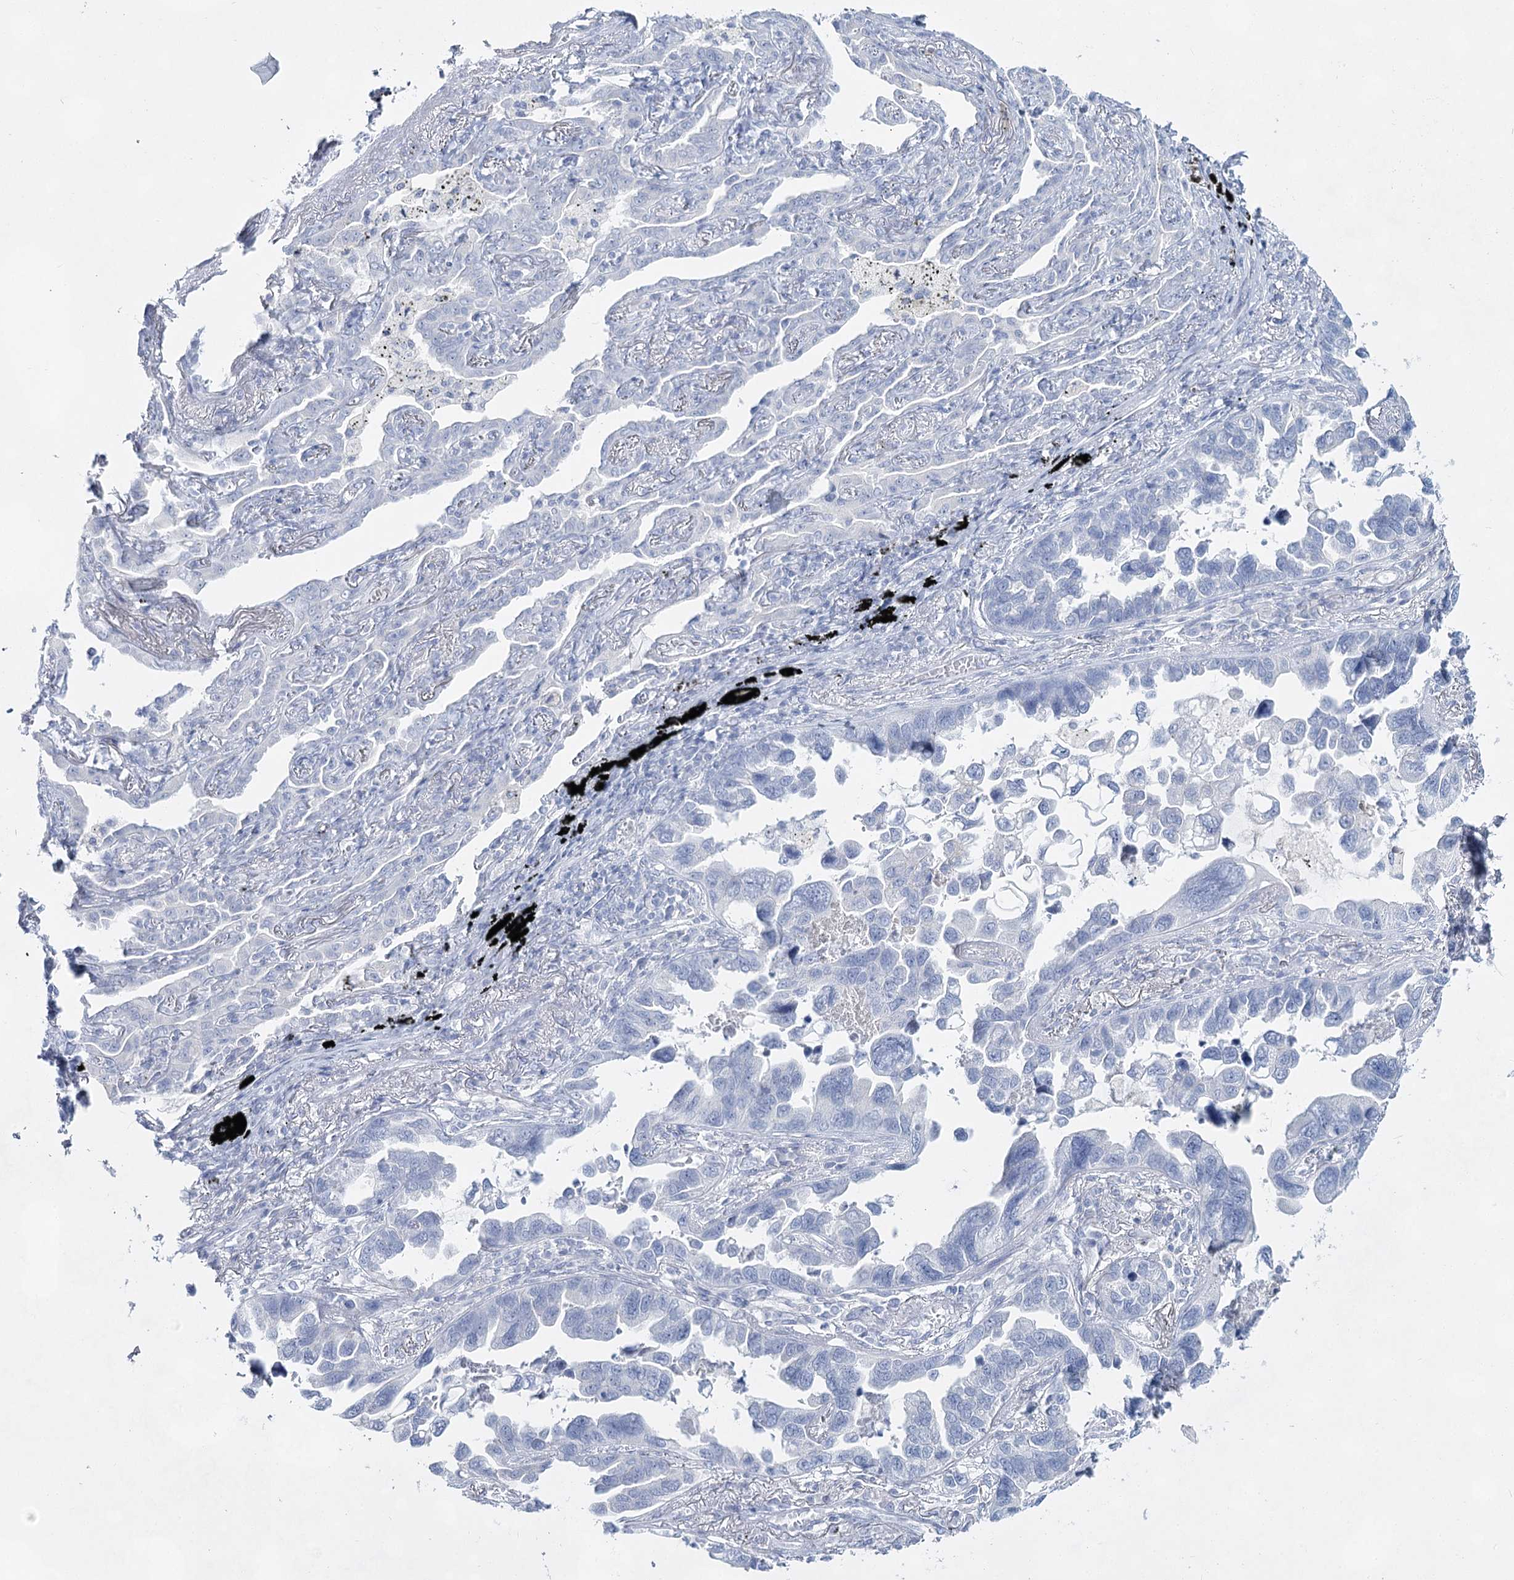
{"staining": {"intensity": "negative", "quantity": "none", "location": "none"}, "tissue": "lung cancer", "cell_type": "Tumor cells", "image_type": "cancer", "snomed": [{"axis": "morphology", "description": "Adenocarcinoma, NOS"}, {"axis": "topography", "description": "Lung"}], "caption": "A histopathology image of adenocarcinoma (lung) stained for a protein displays no brown staining in tumor cells.", "gene": "SLC17A2", "patient": {"sex": "male", "age": 67}}